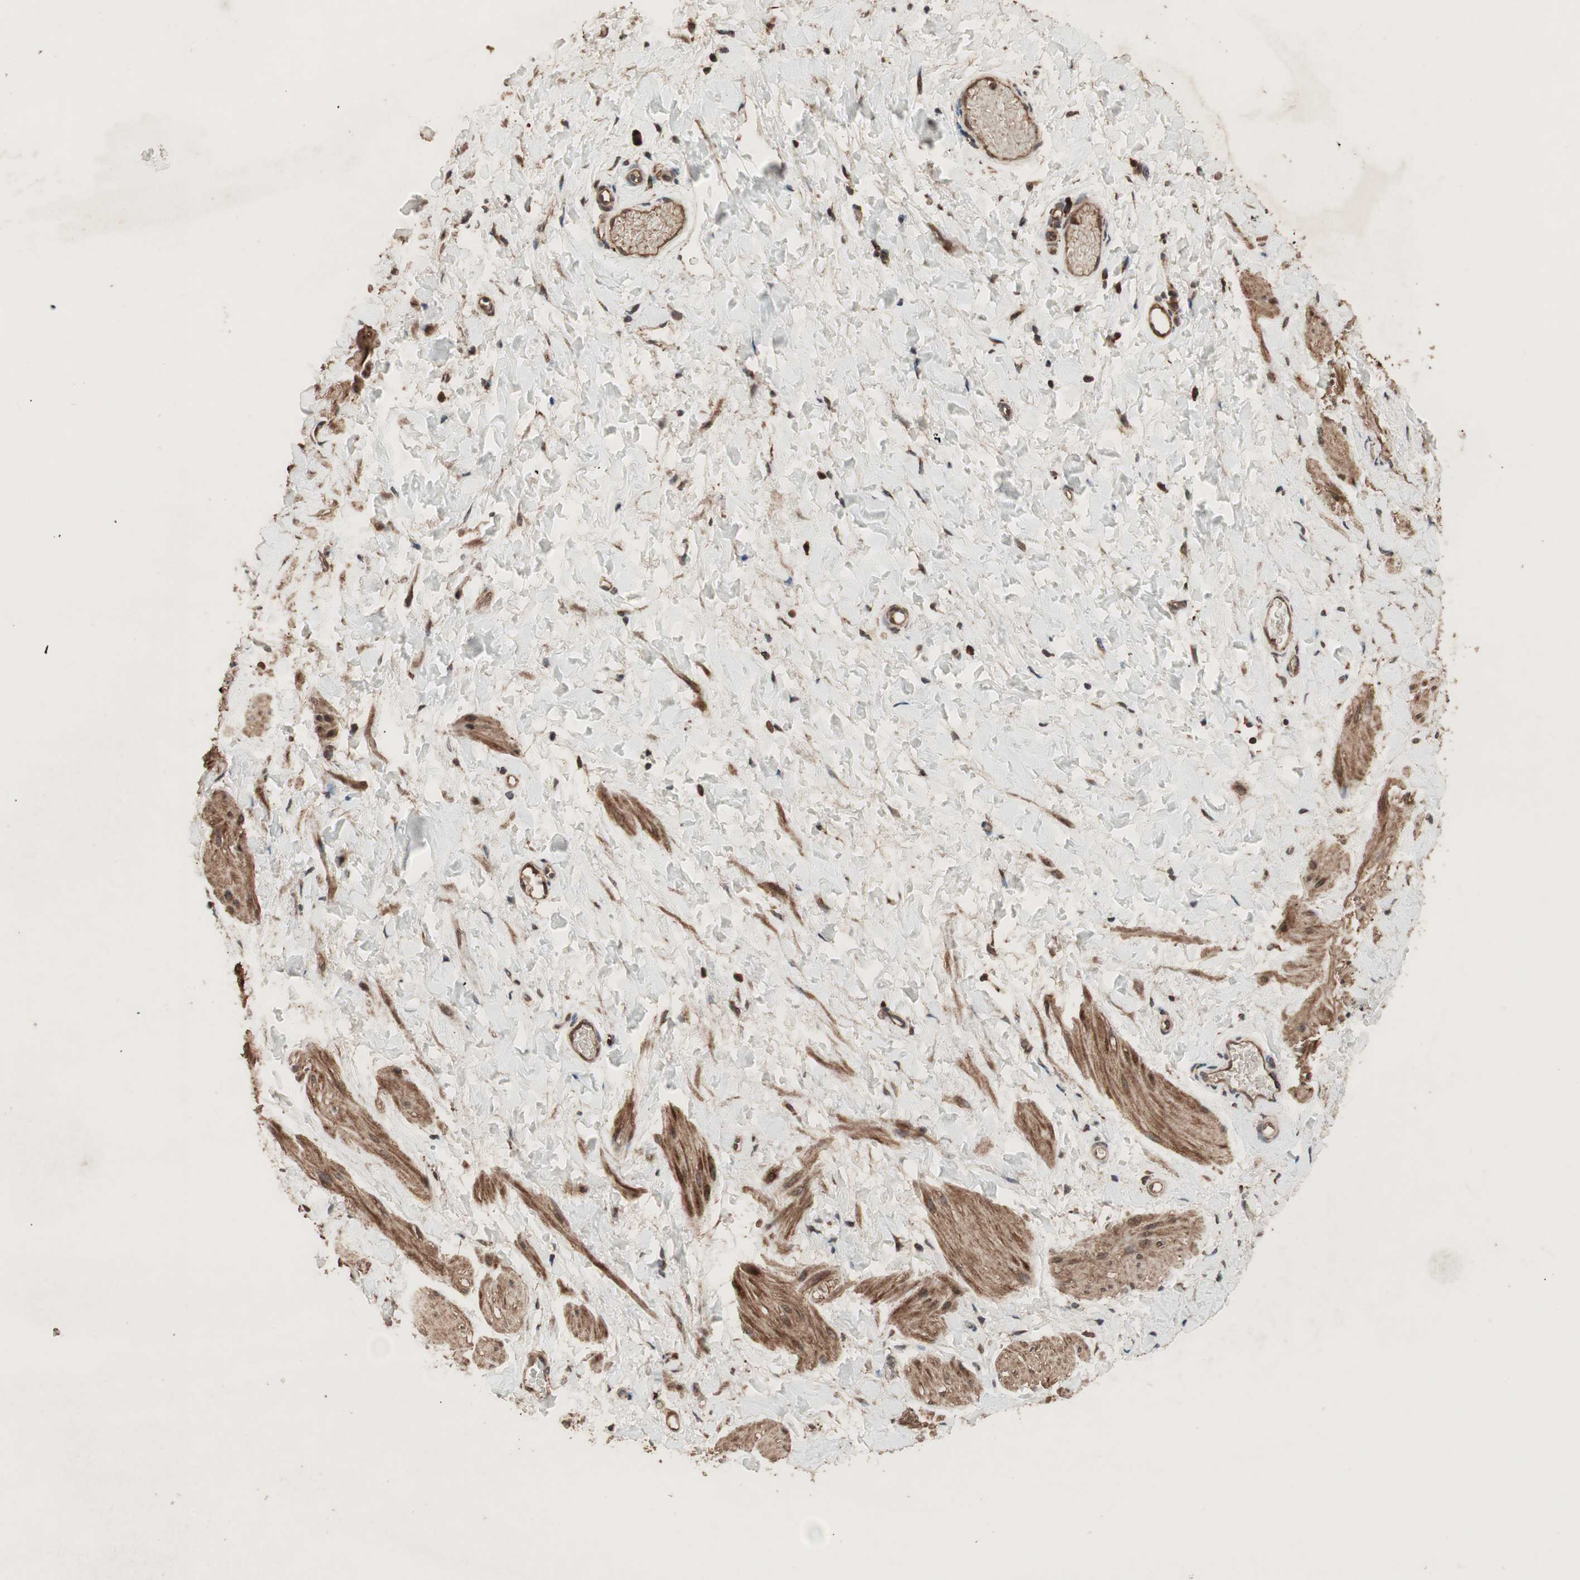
{"staining": {"intensity": "strong", "quantity": ">75%", "location": "cytoplasmic/membranous"}, "tissue": "smooth muscle", "cell_type": "Smooth muscle cells", "image_type": "normal", "snomed": [{"axis": "morphology", "description": "Normal tissue, NOS"}, {"axis": "topography", "description": "Smooth muscle"}], "caption": "Strong cytoplasmic/membranous staining is identified in approximately >75% of smooth muscle cells in unremarkable smooth muscle.", "gene": "RAB1A", "patient": {"sex": "male", "age": 16}}